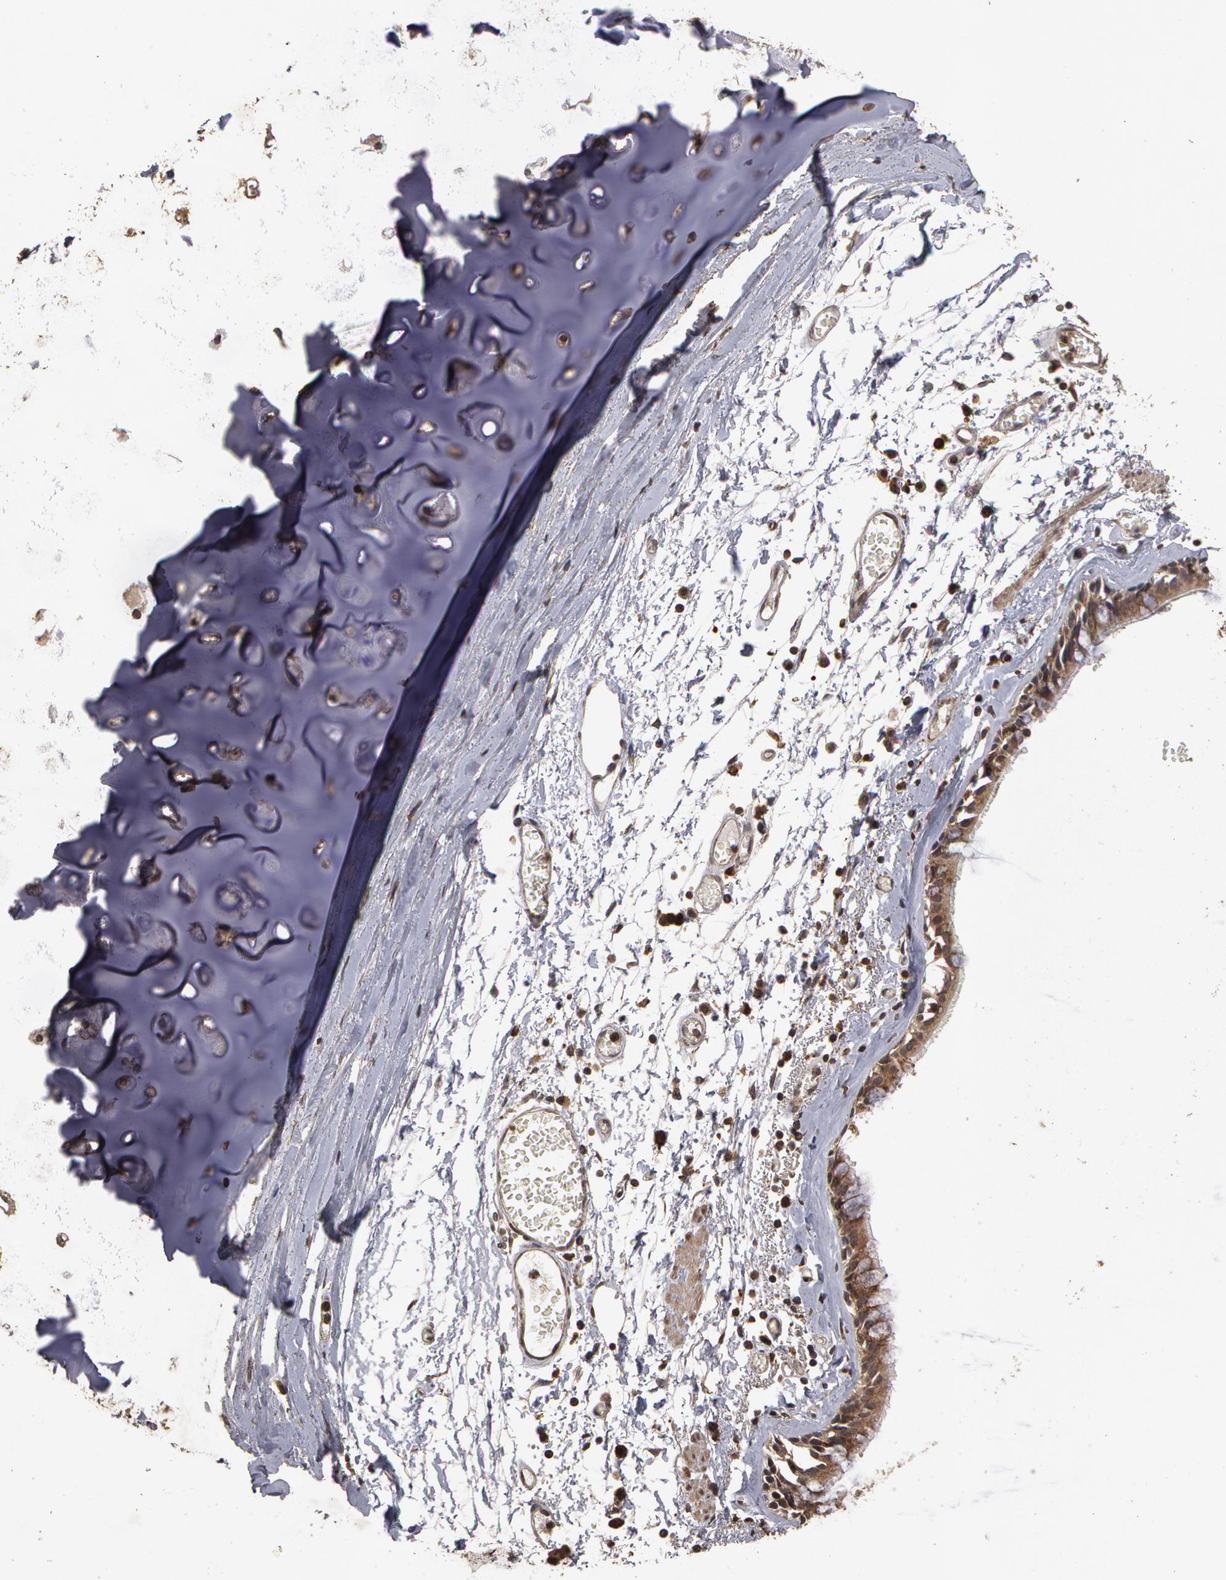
{"staining": {"intensity": "weak", "quantity": ">75%", "location": "cytoplasmic/membranous"}, "tissue": "bronchus", "cell_type": "Respiratory epithelial cells", "image_type": "normal", "snomed": [{"axis": "morphology", "description": "Normal tissue, NOS"}, {"axis": "topography", "description": "Bronchus"}, {"axis": "topography", "description": "Lung"}], "caption": "The histopathology image shows staining of unremarkable bronchus, revealing weak cytoplasmic/membranous protein staining (brown color) within respiratory epithelial cells.", "gene": "CALR", "patient": {"sex": "female", "age": 56}}